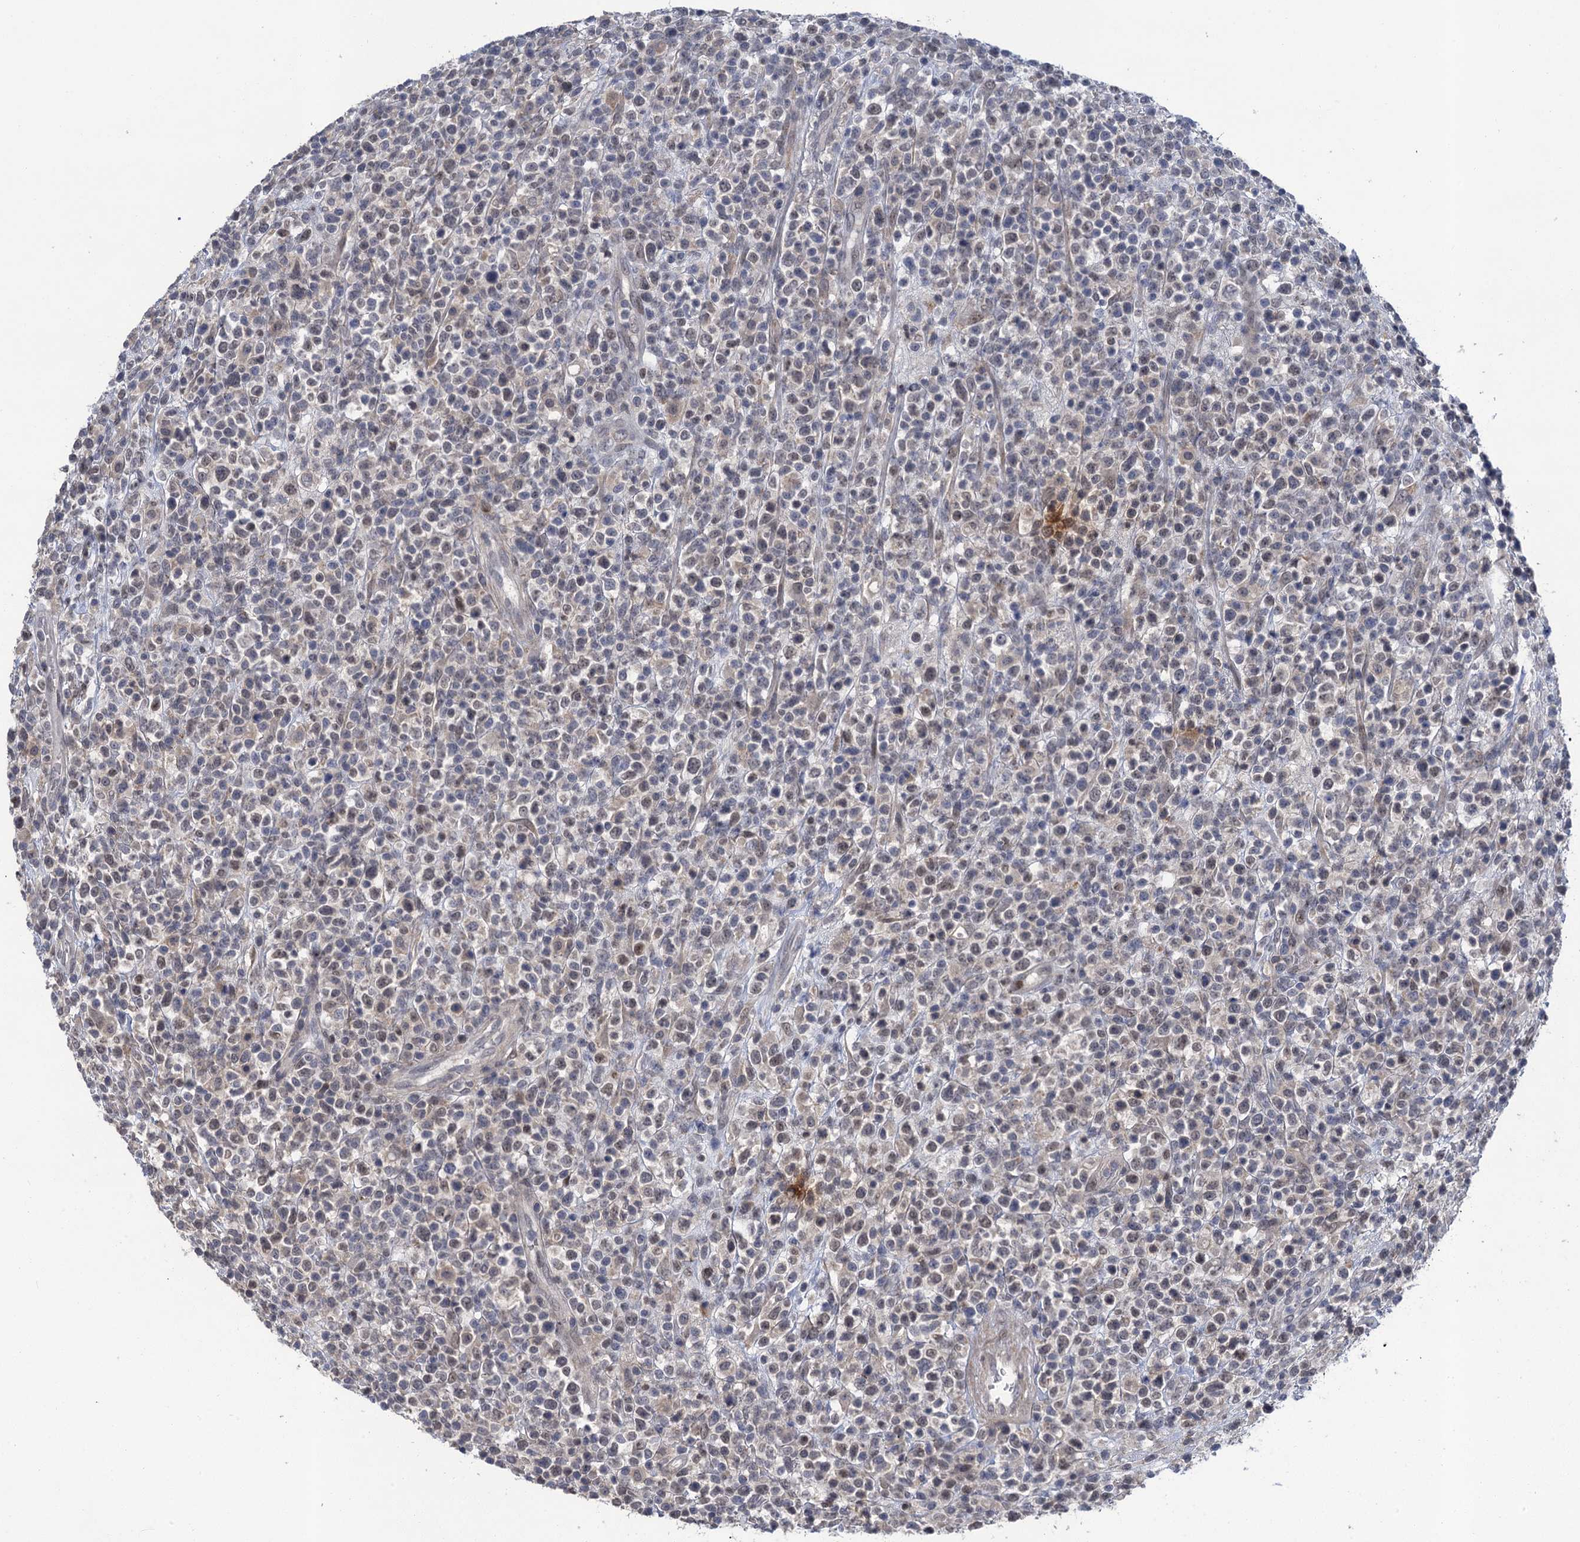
{"staining": {"intensity": "negative", "quantity": "none", "location": "none"}, "tissue": "lymphoma", "cell_type": "Tumor cells", "image_type": "cancer", "snomed": [{"axis": "morphology", "description": "Malignant lymphoma, non-Hodgkin's type, High grade"}, {"axis": "topography", "description": "Colon"}], "caption": "Immunohistochemistry histopathology image of neoplastic tissue: high-grade malignant lymphoma, non-Hodgkin's type stained with DAB (3,3'-diaminobenzidine) exhibits no significant protein positivity in tumor cells.", "gene": "MRFAP1", "patient": {"sex": "female", "age": 53}}